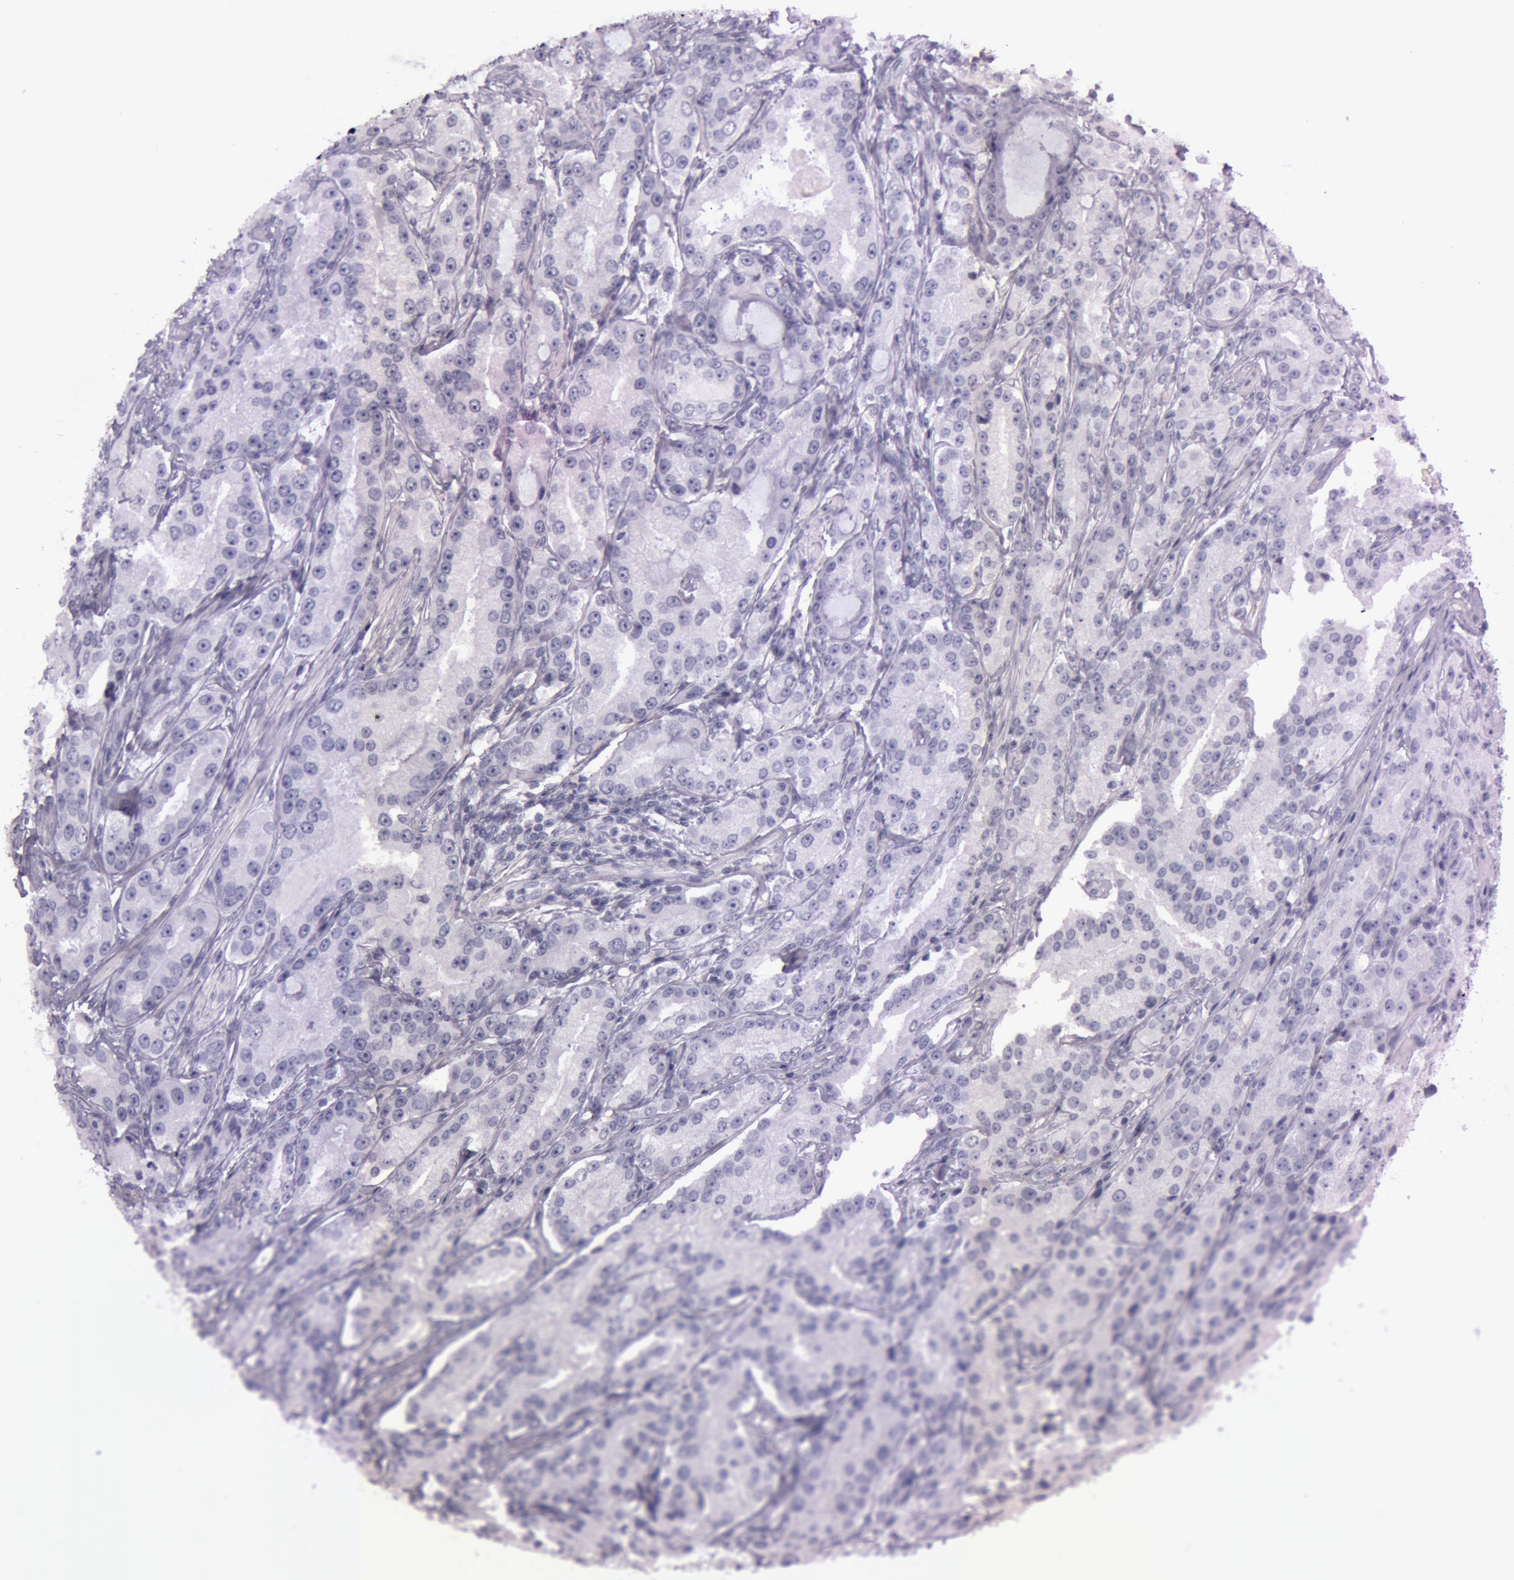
{"staining": {"intensity": "negative", "quantity": "none", "location": "none"}, "tissue": "prostate cancer", "cell_type": "Tumor cells", "image_type": "cancer", "snomed": [{"axis": "morphology", "description": "Adenocarcinoma, Medium grade"}, {"axis": "topography", "description": "Prostate"}], "caption": "This is a photomicrograph of immunohistochemistry staining of medium-grade adenocarcinoma (prostate), which shows no positivity in tumor cells.", "gene": "S100A7", "patient": {"sex": "male", "age": 72}}